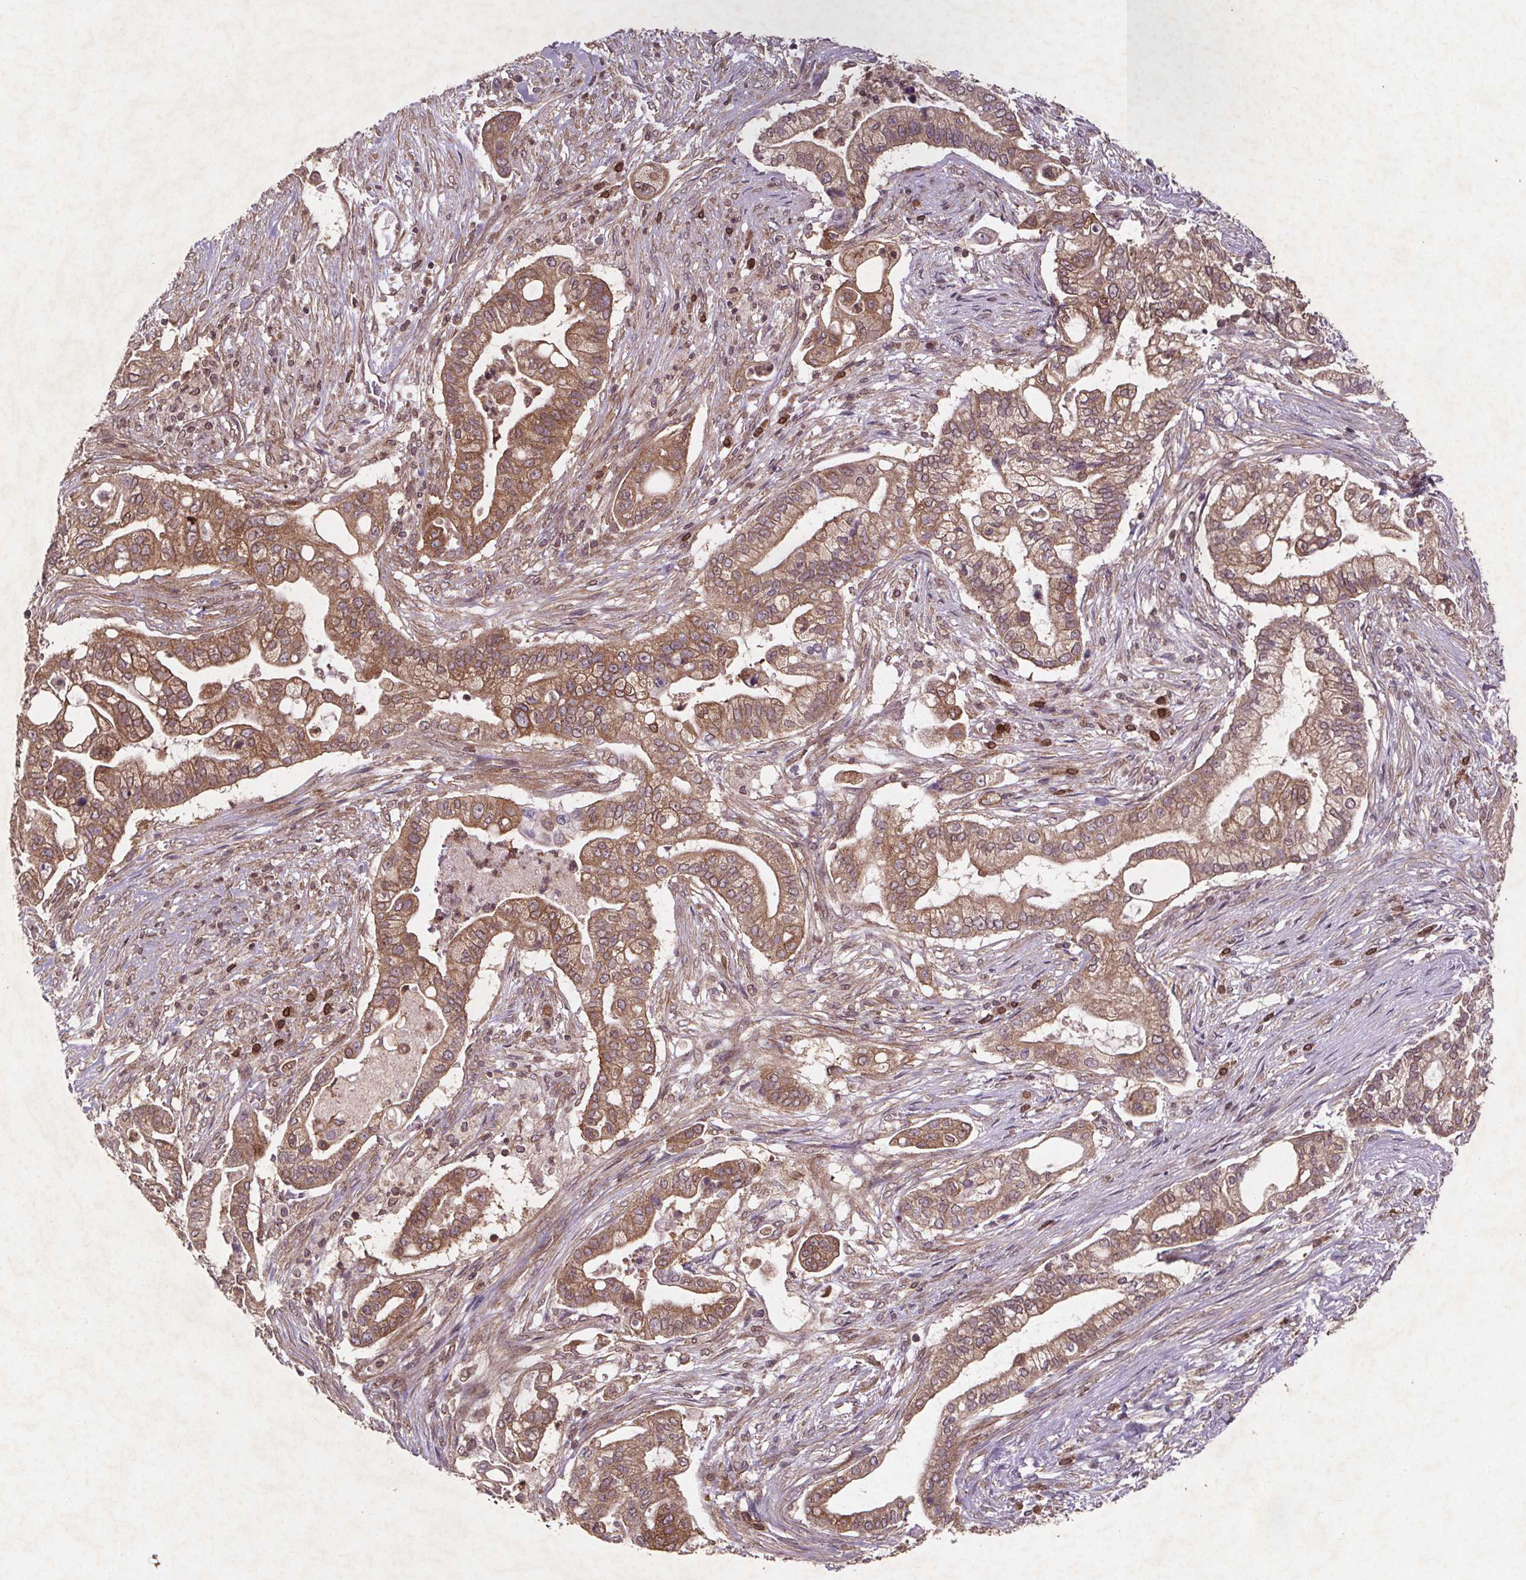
{"staining": {"intensity": "moderate", "quantity": "25%-75%", "location": "cytoplasmic/membranous"}, "tissue": "pancreatic cancer", "cell_type": "Tumor cells", "image_type": "cancer", "snomed": [{"axis": "morphology", "description": "Adenocarcinoma, NOS"}, {"axis": "topography", "description": "Pancreas"}], "caption": "Pancreatic cancer (adenocarcinoma) stained with immunohistochemistry (IHC) shows moderate cytoplasmic/membranous positivity in approximately 25%-75% of tumor cells.", "gene": "STRN3", "patient": {"sex": "female", "age": 69}}